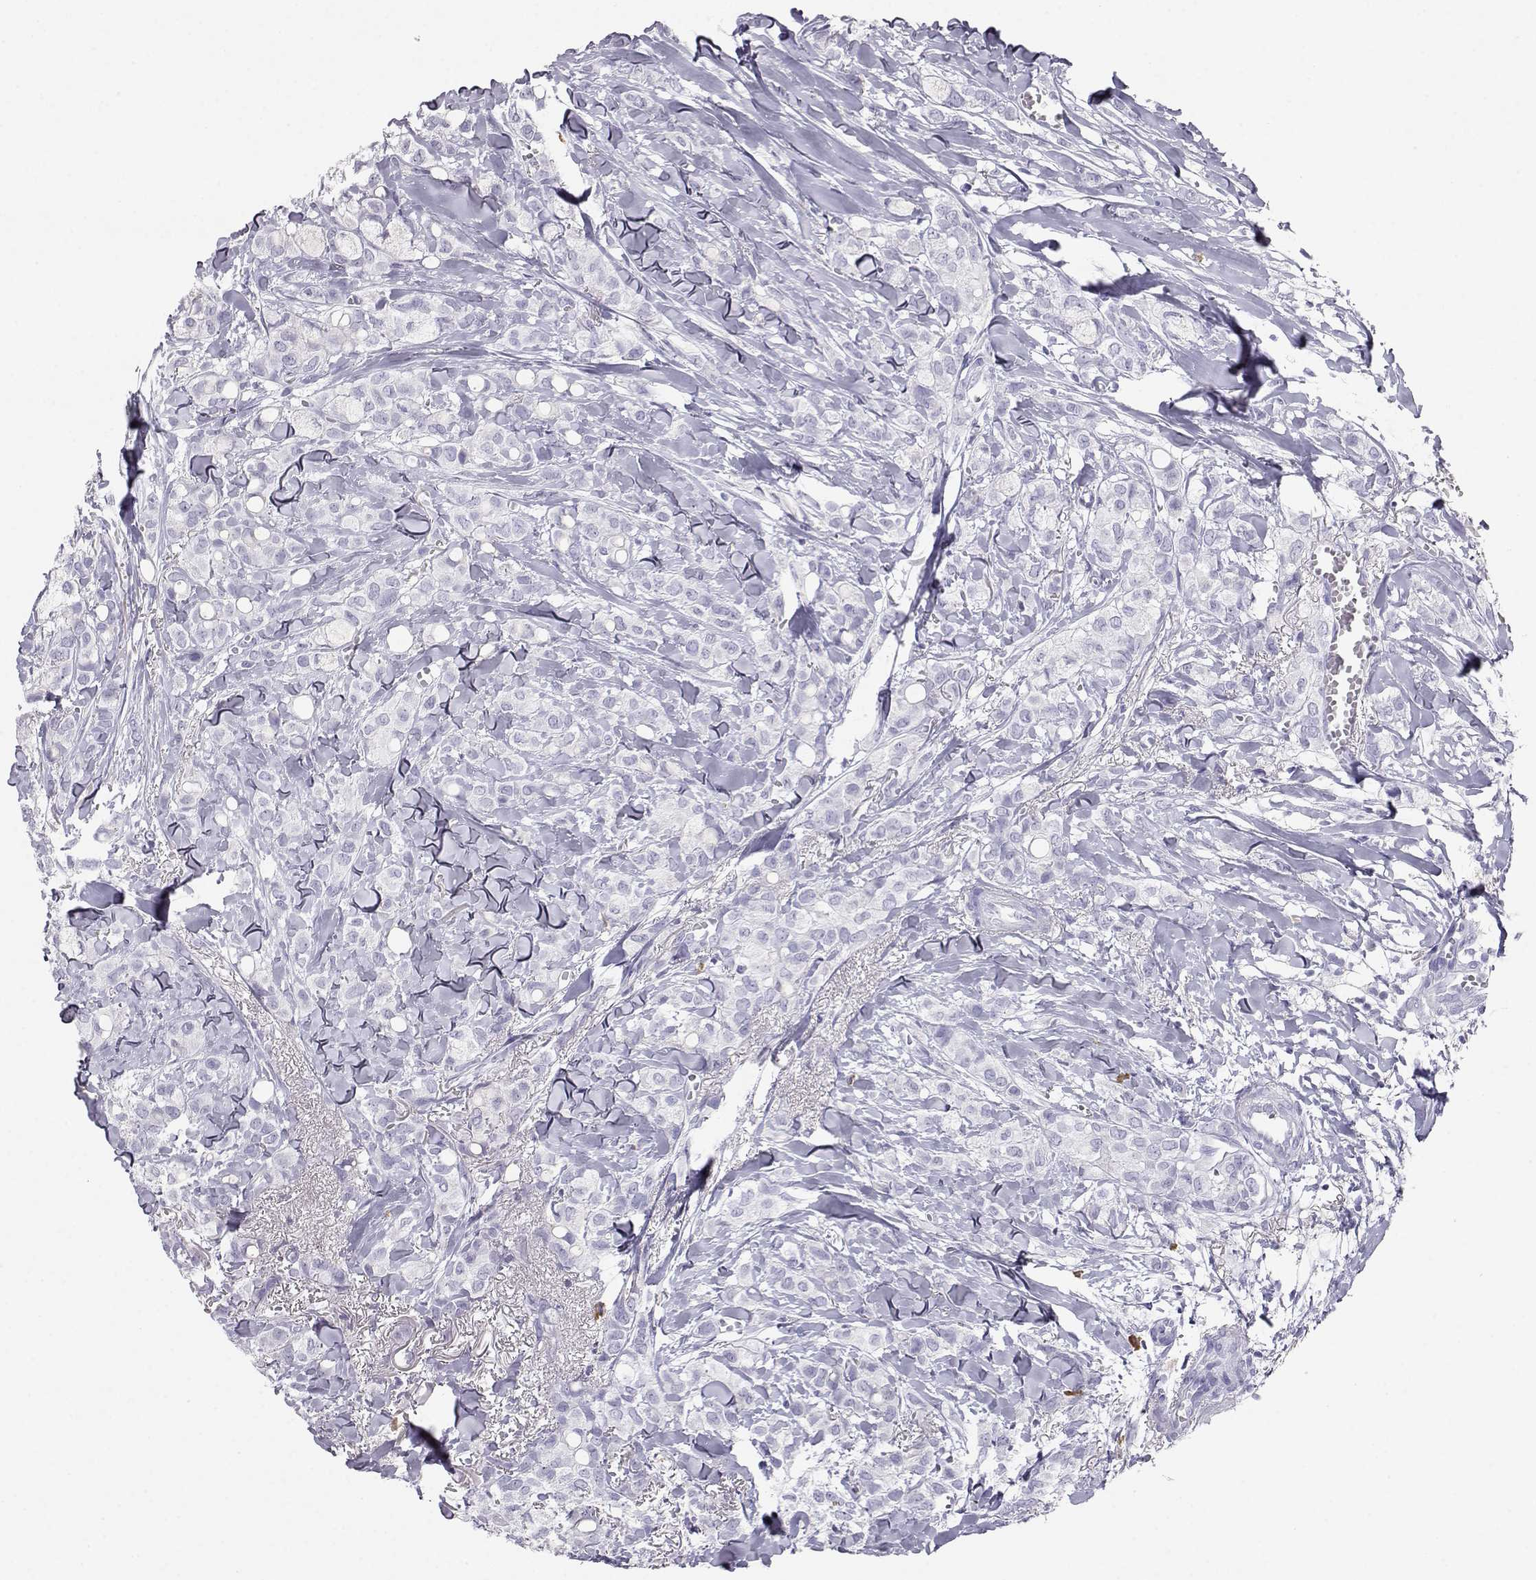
{"staining": {"intensity": "negative", "quantity": "none", "location": "none"}, "tissue": "breast cancer", "cell_type": "Tumor cells", "image_type": "cancer", "snomed": [{"axis": "morphology", "description": "Duct carcinoma"}, {"axis": "topography", "description": "Breast"}], "caption": "Immunohistochemical staining of breast invasive ductal carcinoma reveals no significant staining in tumor cells.", "gene": "ITLN2", "patient": {"sex": "female", "age": 85}}